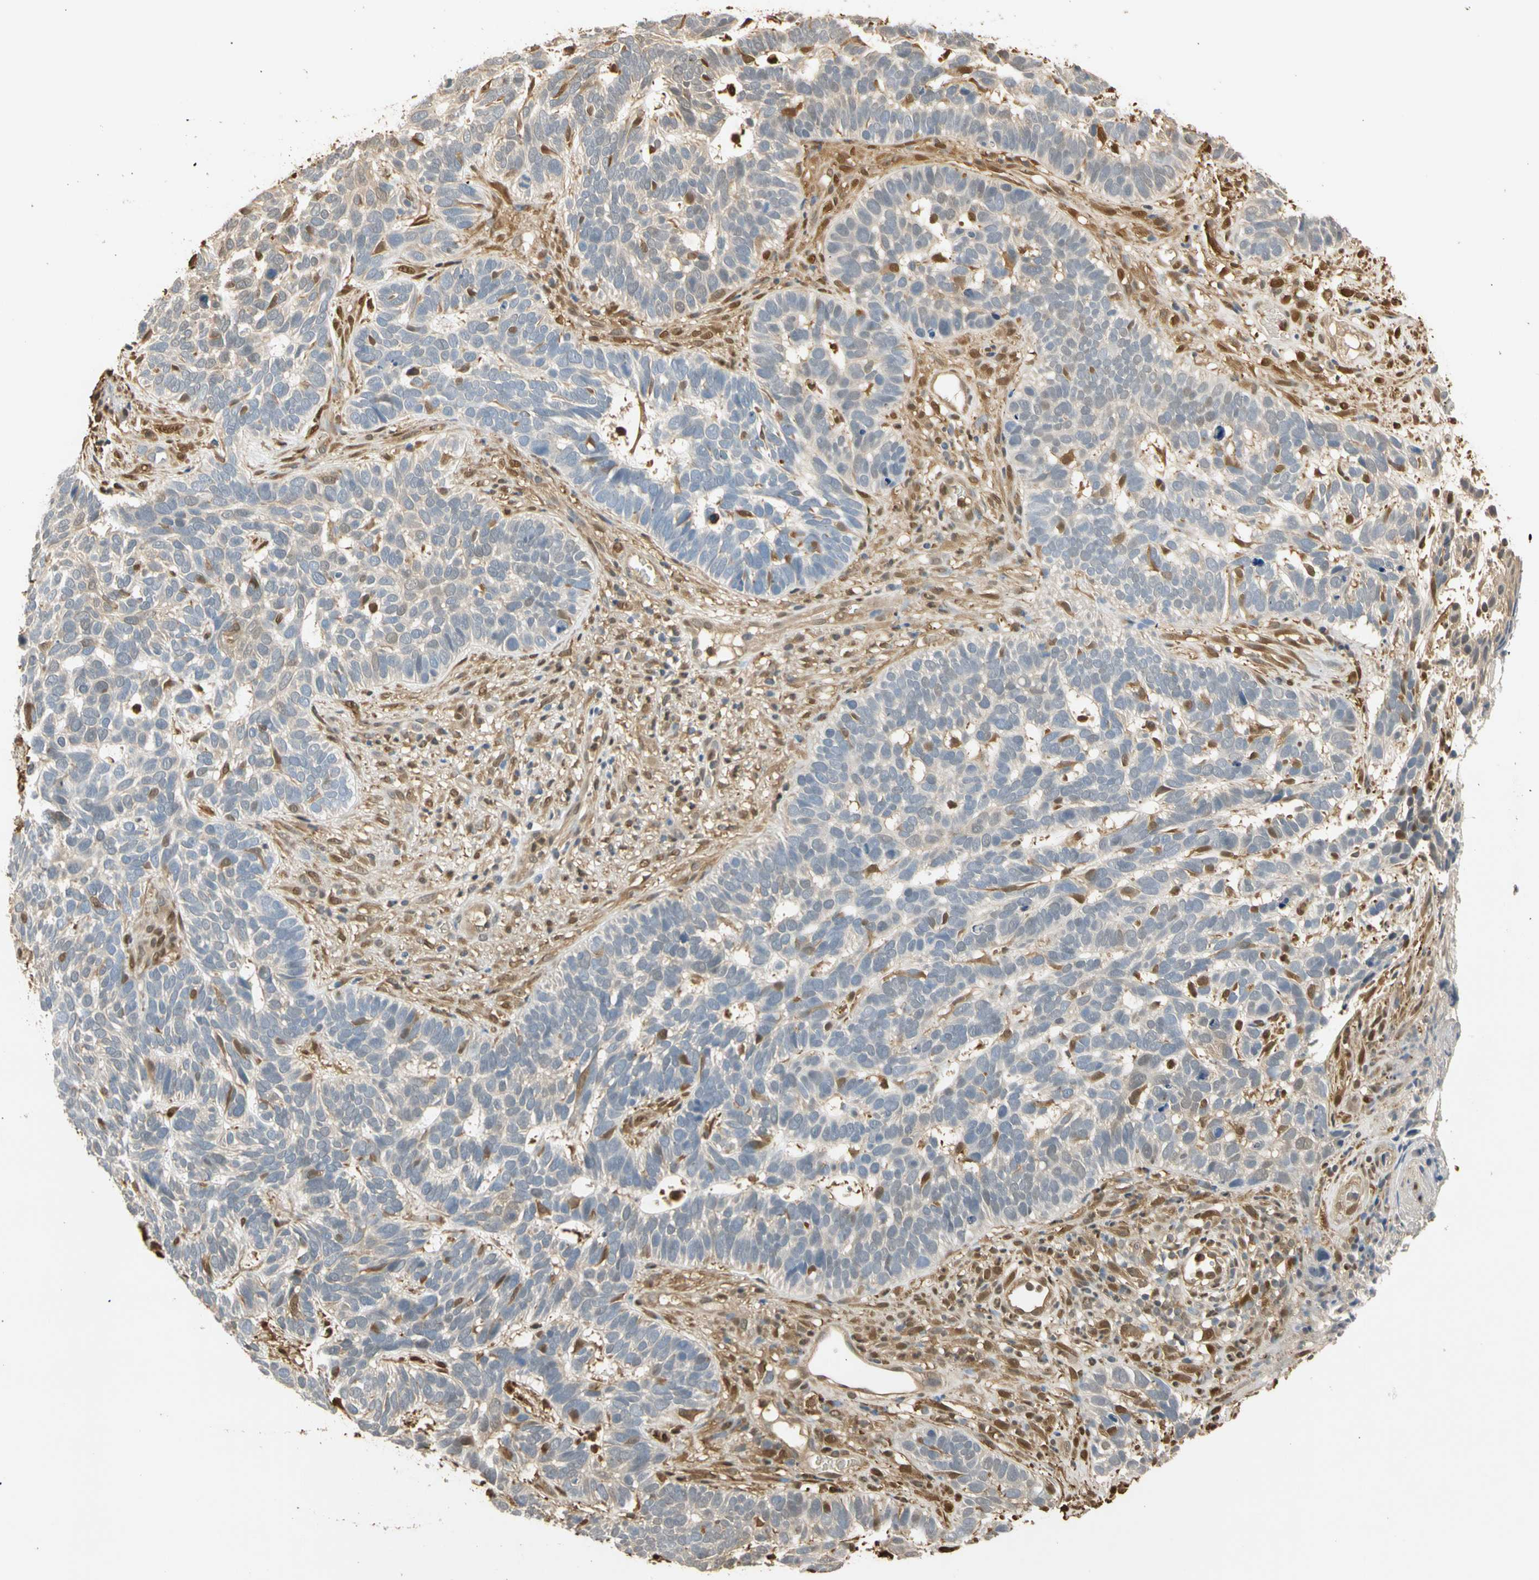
{"staining": {"intensity": "weak", "quantity": "<25%", "location": "cytoplasmic/membranous"}, "tissue": "skin cancer", "cell_type": "Tumor cells", "image_type": "cancer", "snomed": [{"axis": "morphology", "description": "Basal cell carcinoma"}, {"axis": "topography", "description": "Skin"}], "caption": "Immunohistochemistry image of neoplastic tissue: skin cancer (basal cell carcinoma) stained with DAB demonstrates no significant protein positivity in tumor cells.", "gene": "S100A6", "patient": {"sex": "male", "age": 87}}